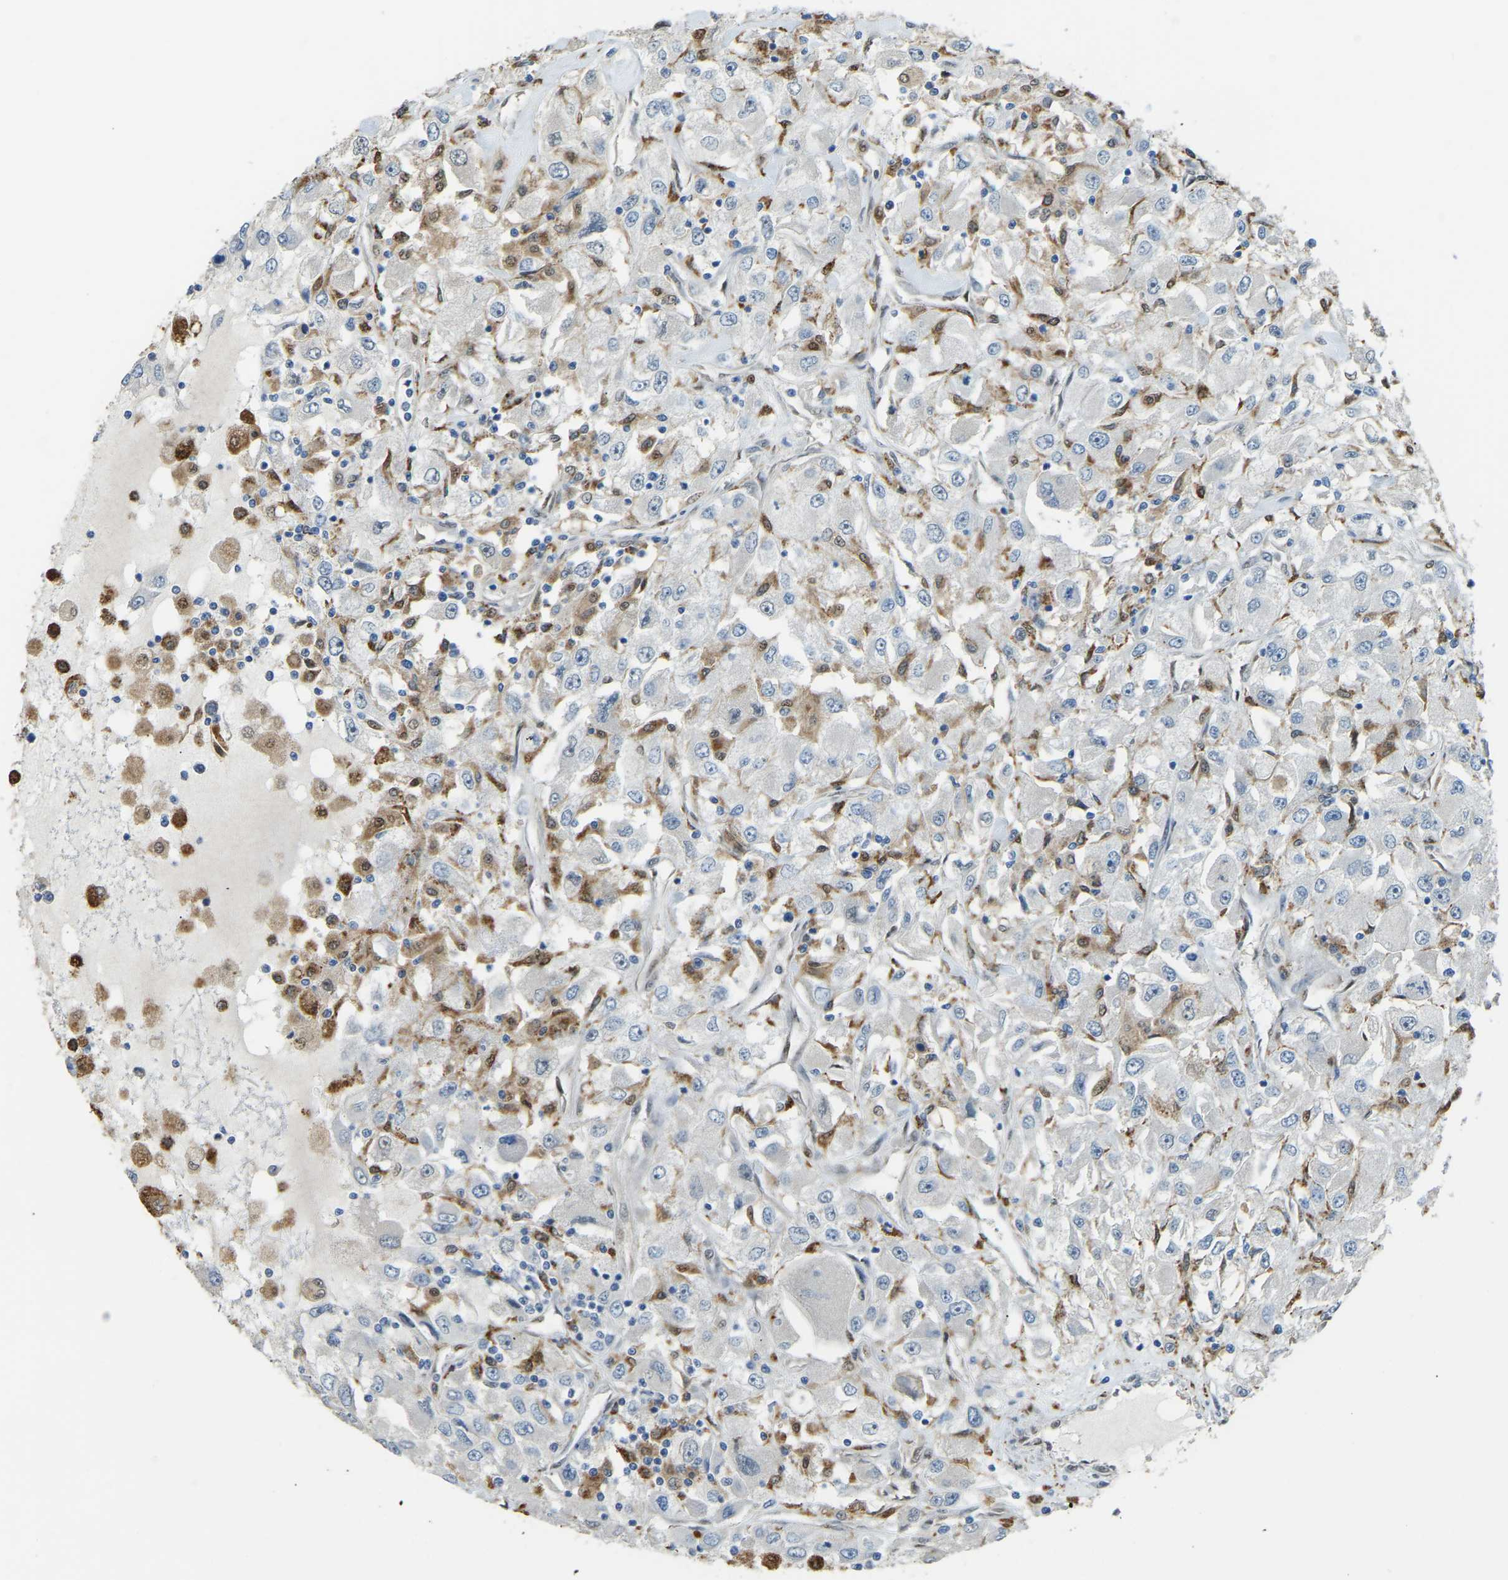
{"staining": {"intensity": "negative", "quantity": "none", "location": "none"}, "tissue": "renal cancer", "cell_type": "Tumor cells", "image_type": "cancer", "snomed": [{"axis": "morphology", "description": "Adenocarcinoma, NOS"}, {"axis": "topography", "description": "Kidney"}], "caption": "Immunohistochemistry (IHC) image of human adenocarcinoma (renal) stained for a protein (brown), which exhibits no positivity in tumor cells.", "gene": "NANS", "patient": {"sex": "female", "age": 52}}